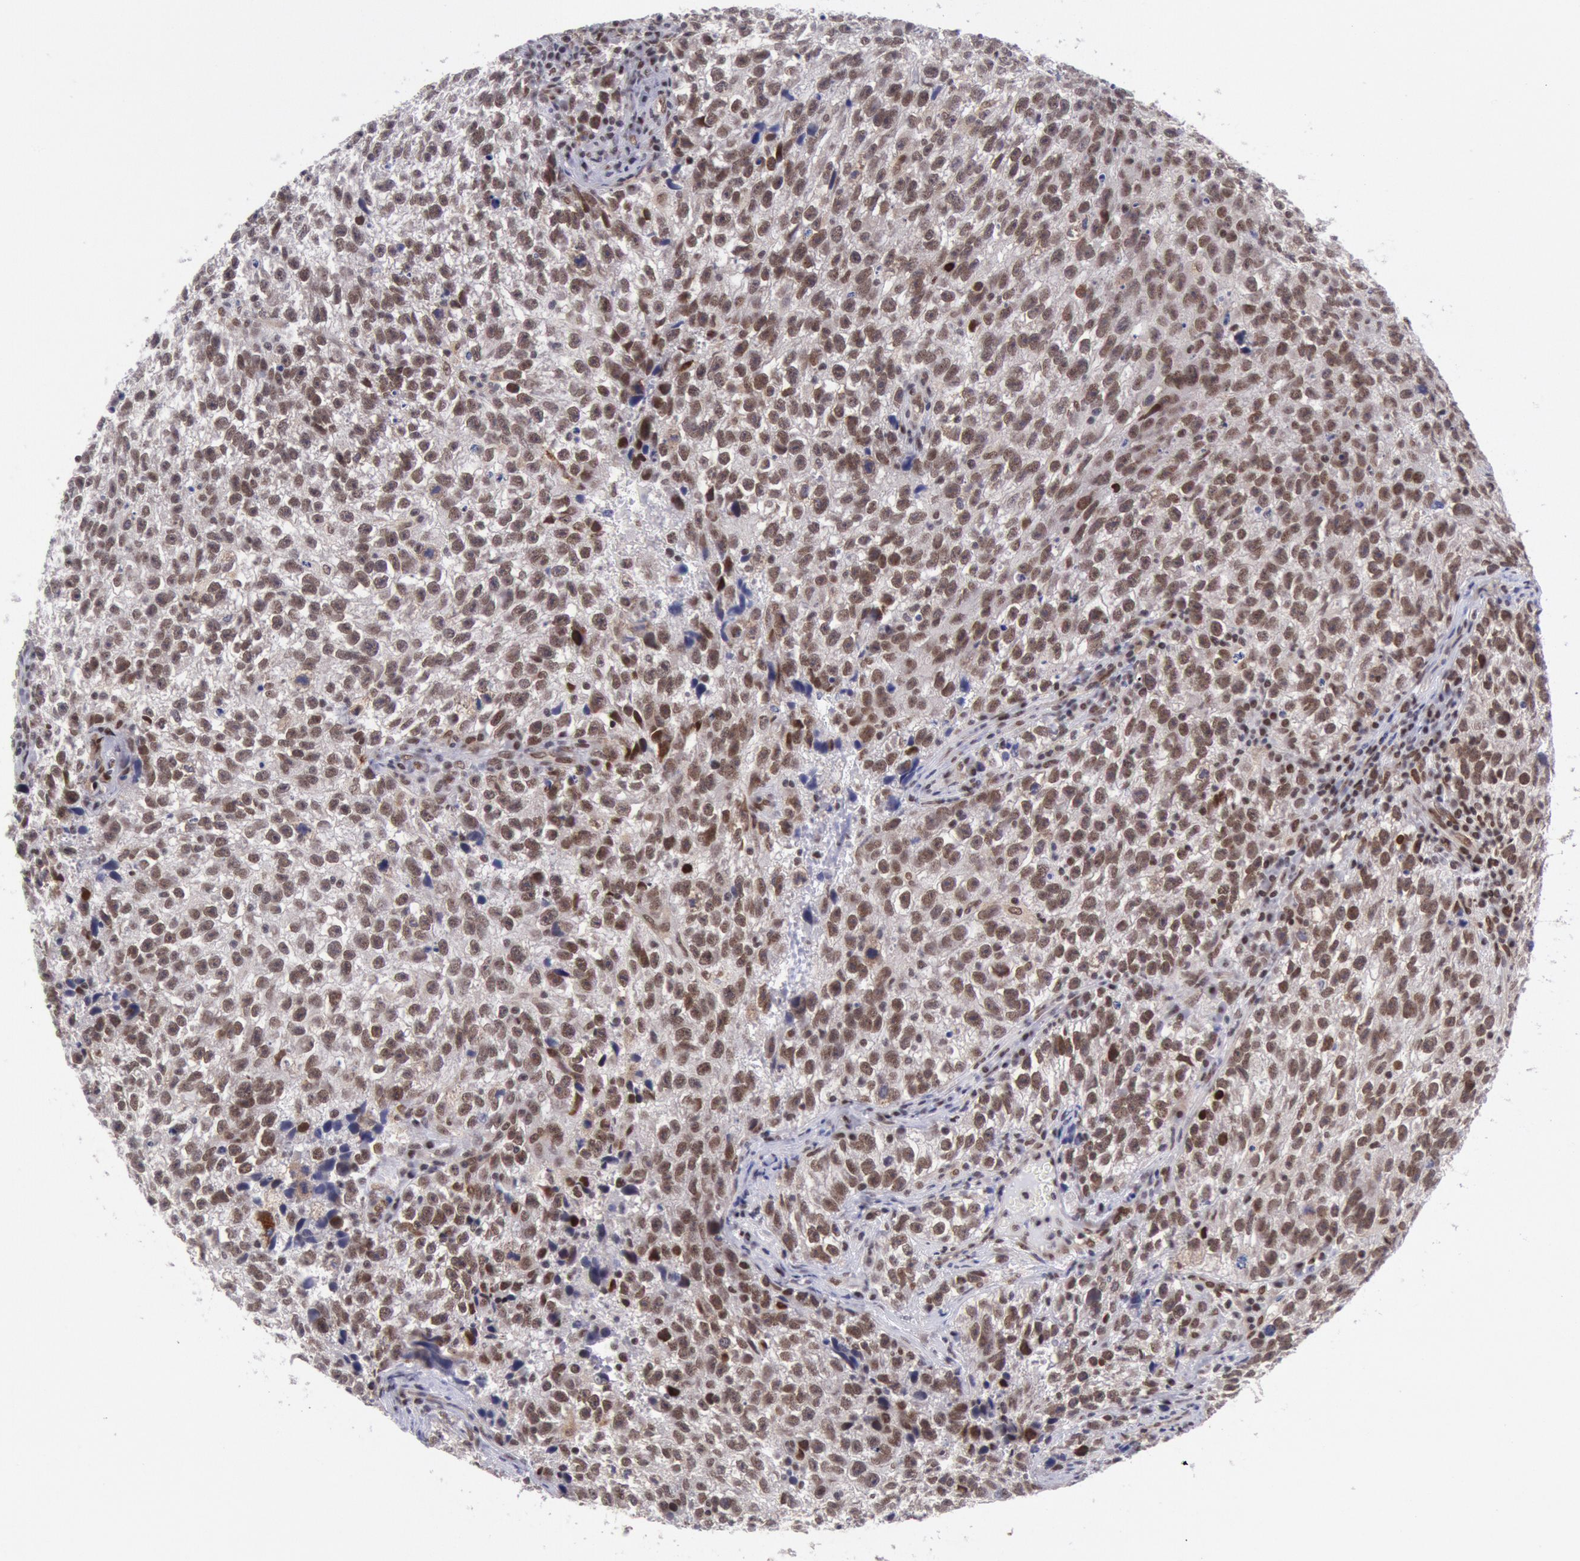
{"staining": {"intensity": "moderate", "quantity": ">75%", "location": "cytoplasmic/membranous,nuclear"}, "tissue": "testis cancer", "cell_type": "Tumor cells", "image_type": "cancer", "snomed": [{"axis": "morphology", "description": "Seminoma, NOS"}, {"axis": "topography", "description": "Testis"}], "caption": "Immunohistochemistry (IHC) of human seminoma (testis) shows medium levels of moderate cytoplasmic/membranous and nuclear positivity in approximately >75% of tumor cells.", "gene": "CDKN2B", "patient": {"sex": "male", "age": 38}}